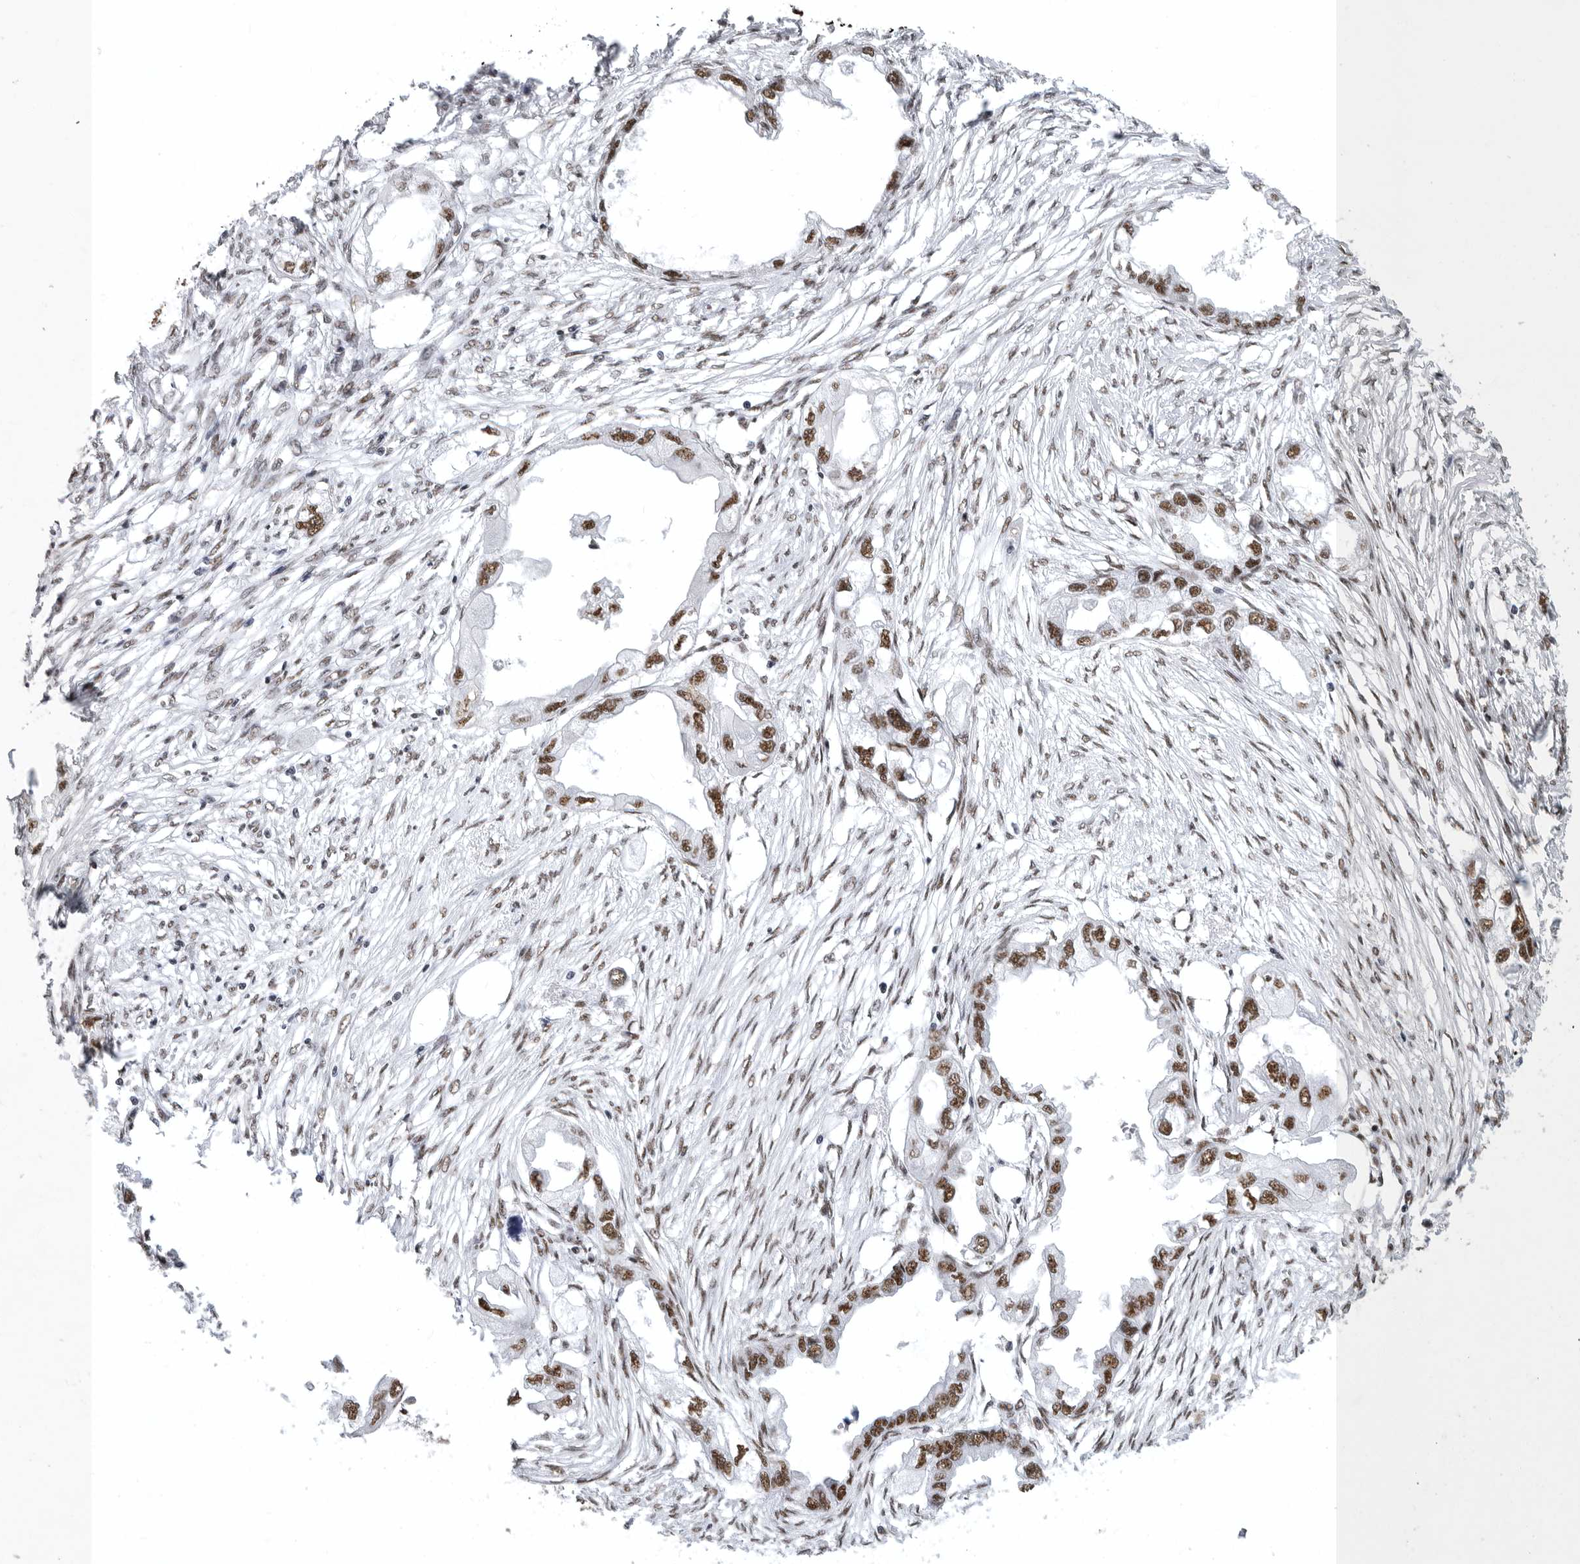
{"staining": {"intensity": "strong", "quantity": ">75%", "location": "nuclear"}, "tissue": "endometrial cancer", "cell_type": "Tumor cells", "image_type": "cancer", "snomed": [{"axis": "morphology", "description": "Adenocarcinoma, NOS"}, {"axis": "morphology", "description": "Adenocarcinoma, metastatic, NOS"}, {"axis": "topography", "description": "Adipose tissue"}, {"axis": "topography", "description": "Endometrium"}], "caption": "Endometrial adenocarcinoma was stained to show a protein in brown. There is high levels of strong nuclear expression in approximately >75% of tumor cells. The protein of interest is shown in brown color, while the nuclei are stained blue.", "gene": "BCLAF1", "patient": {"sex": "female", "age": 67}}